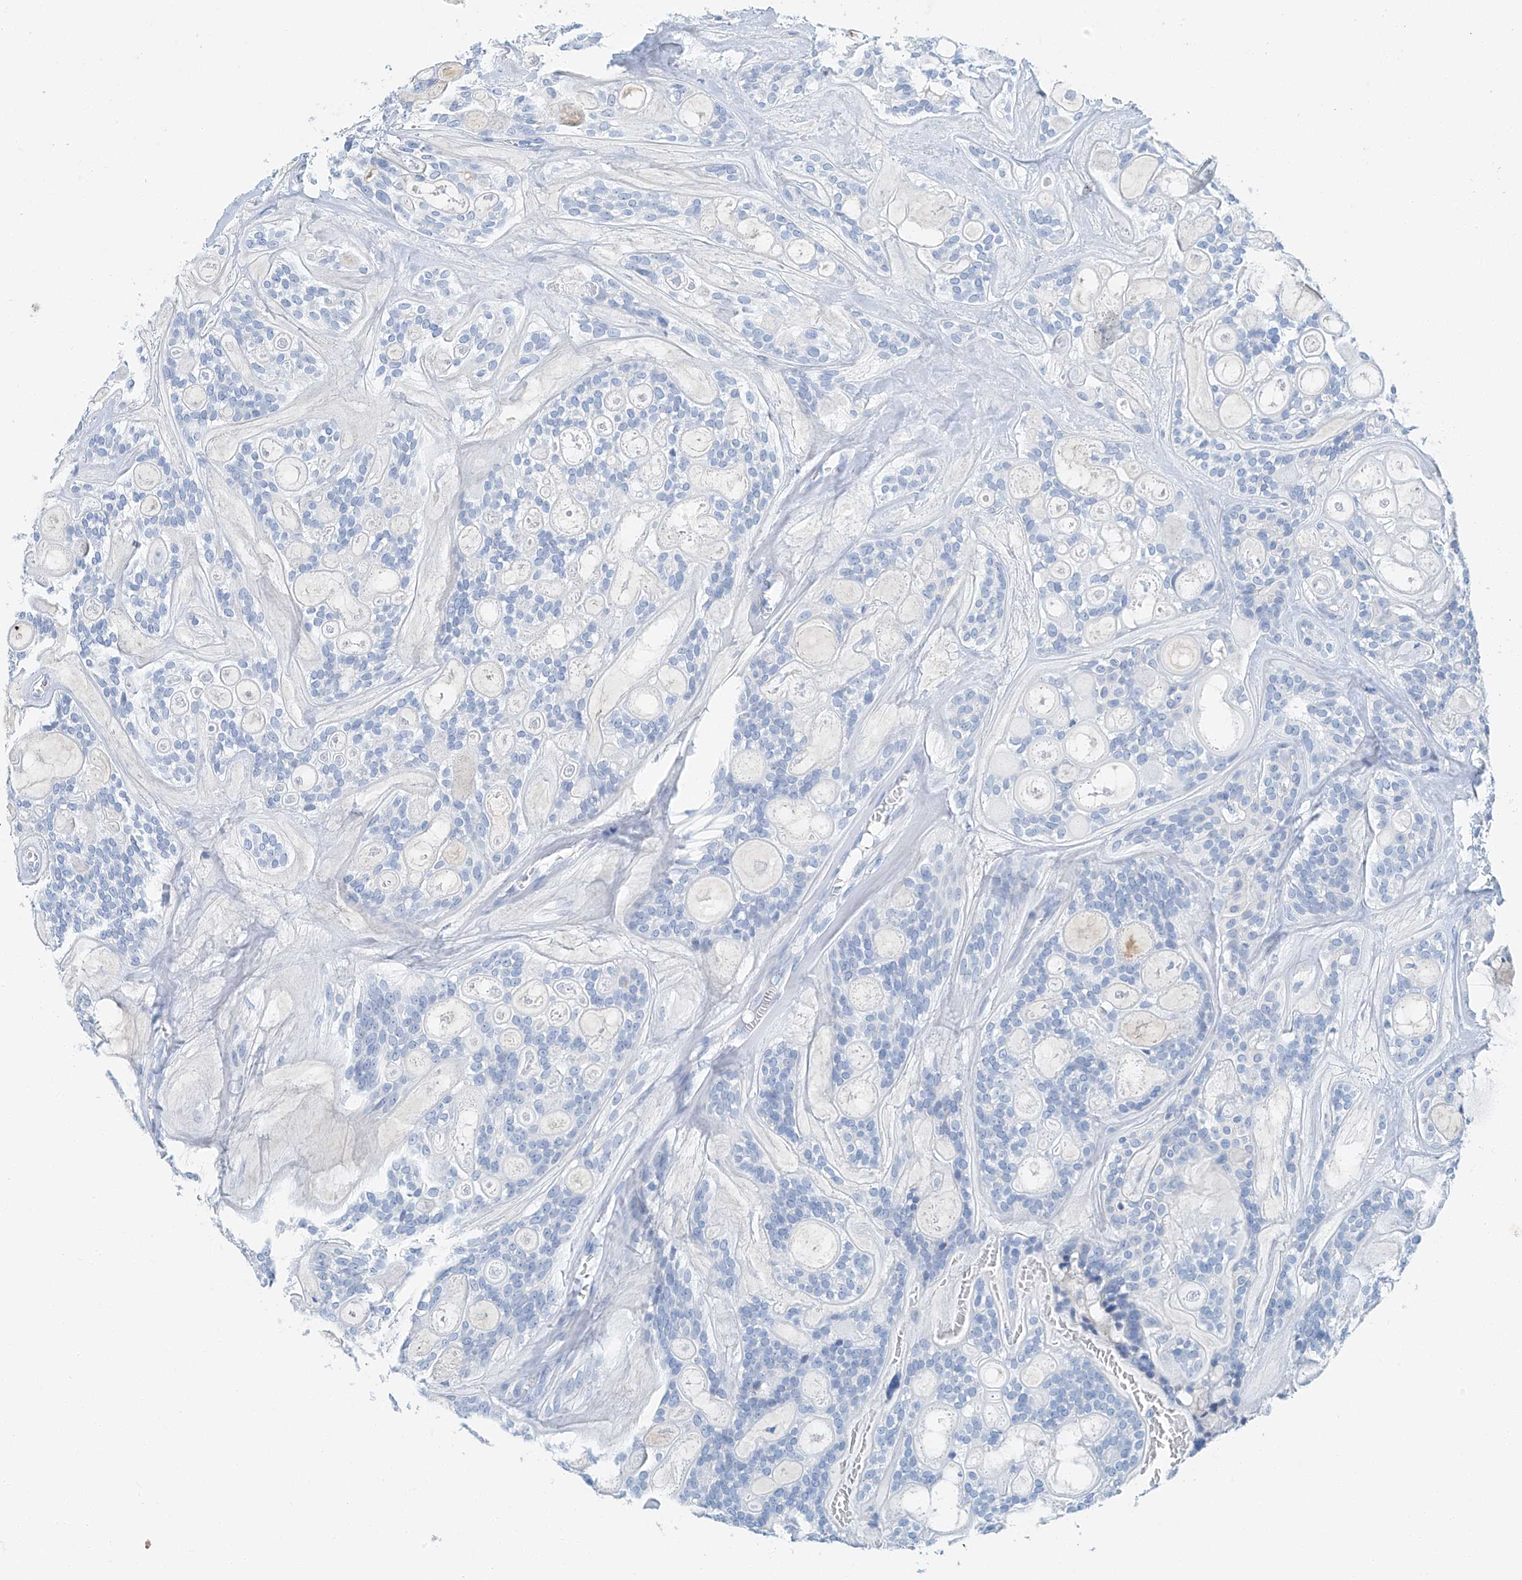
{"staining": {"intensity": "negative", "quantity": "none", "location": "none"}, "tissue": "head and neck cancer", "cell_type": "Tumor cells", "image_type": "cancer", "snomed": [{"axis": "morphology", "description": "Adenocarcinoma, NOS"}, {"axis": "topography", "description": "Head-Neck"}], "caption": "There is no significant staining in tumor cells of head and neck cancer (adenocarcinoma). (DAB (3,3'-diaminobenzidine) immunohistochemistry (IHC) visualized using brightfield microscopy, high magnification).", "gene": "C1orf87", "patient": {"sex": "male", "age": 66}}